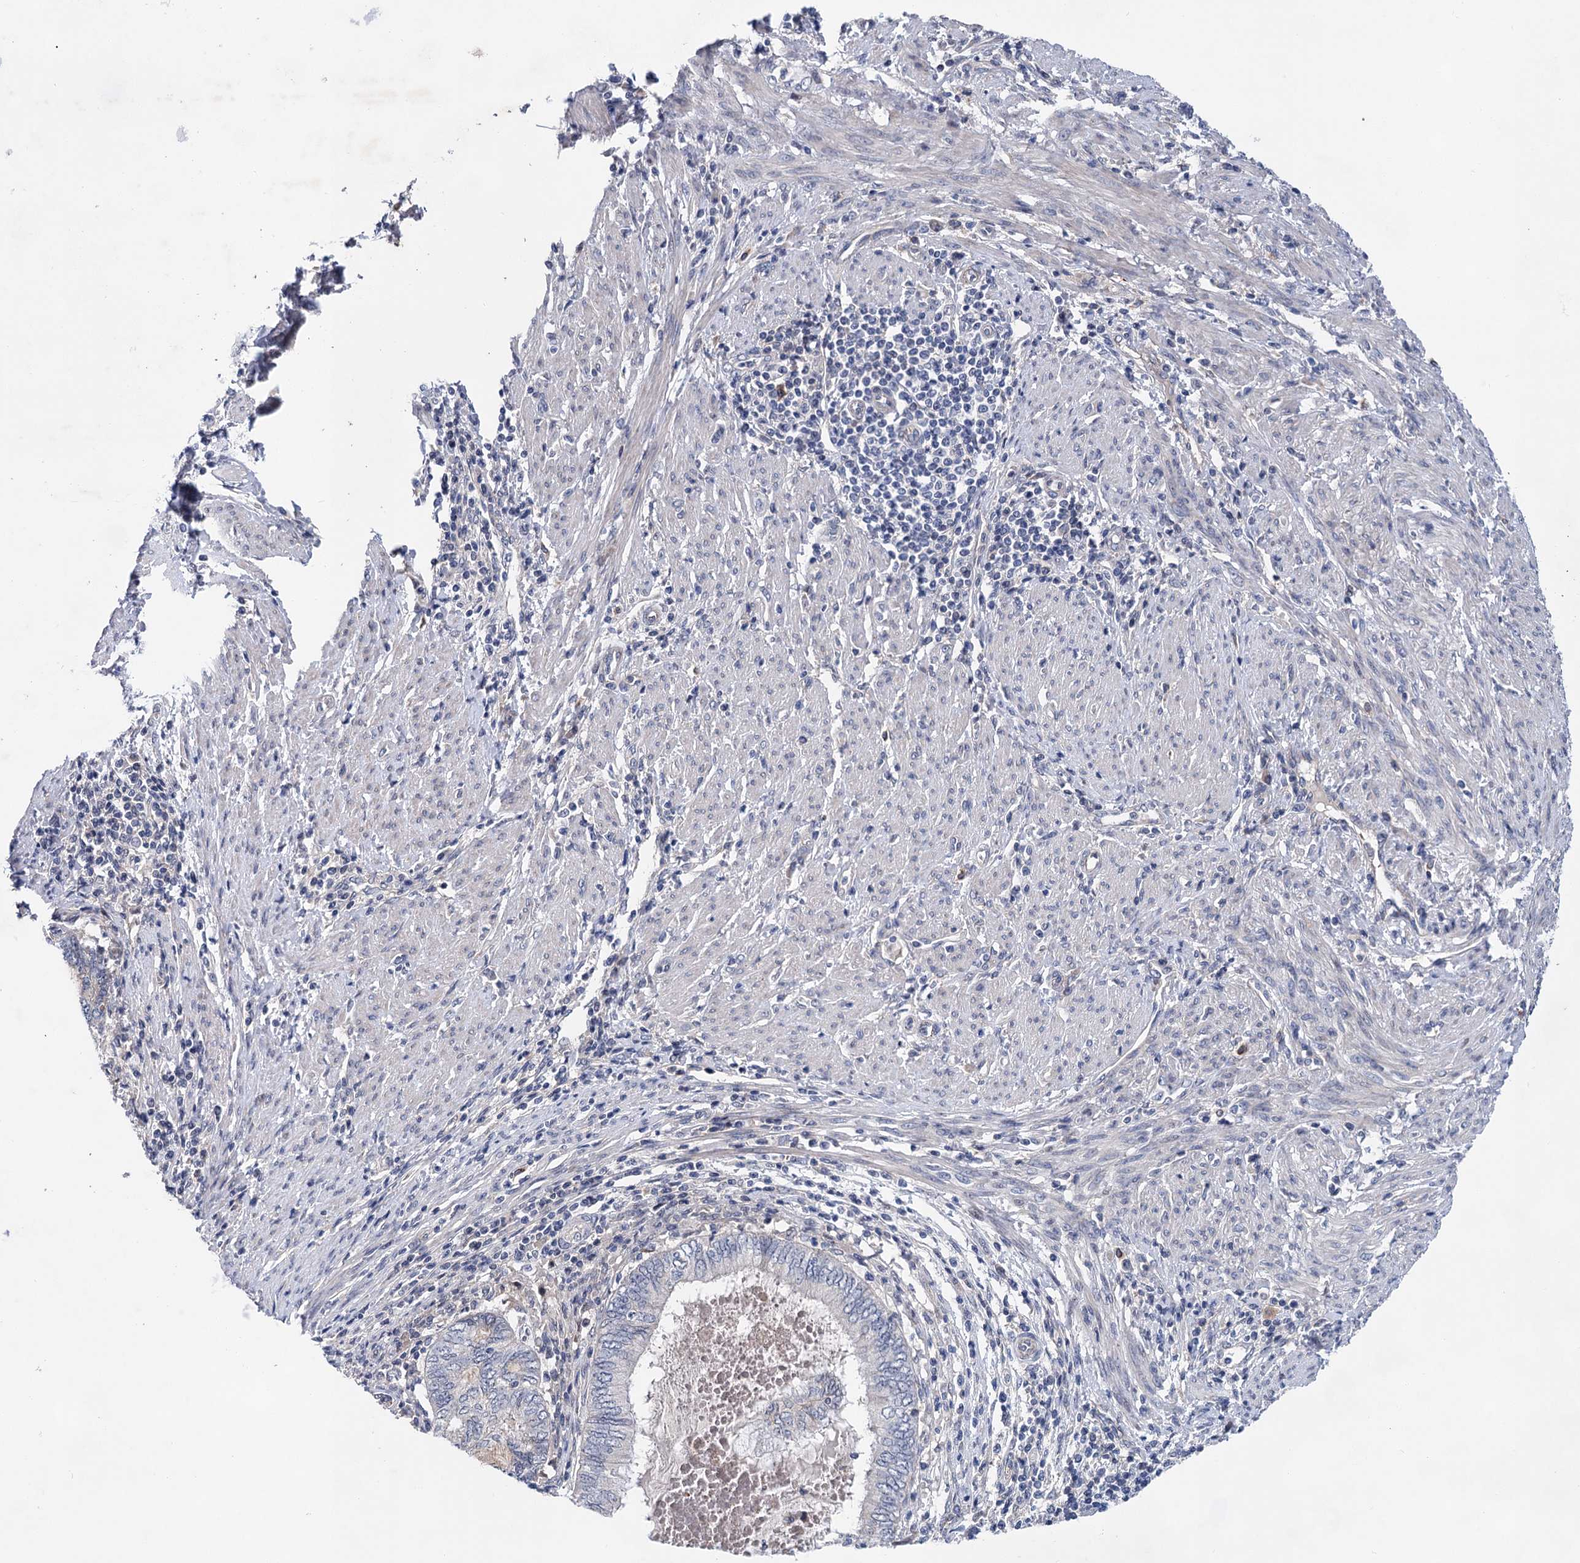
{"staining": {"intensity": "negative", "quantity": "none", "location": "none"}, "tissue": "endometrial cancer", "cell_type": "Tumor cells", "image_type": "cancer", "snomed": [{"axis": "morphology", "description": "Adenocarcinoma, NOS"}, {"axis": "topography", "description": "Uterus"}, {"axis": "topography", "description": "Endometrium"}], "caption": "A high-resolution micrograph shows immunohistochemistry staining of adenocarcinoma (endometrial), which exhibits no significant positivity in tumor cells. The staining is performed using DAB brown chromogen with nuclei counter-stained in using hematoxylin.", "gene": "MORN3", "patient": {"sex": "female", "age": 70}}